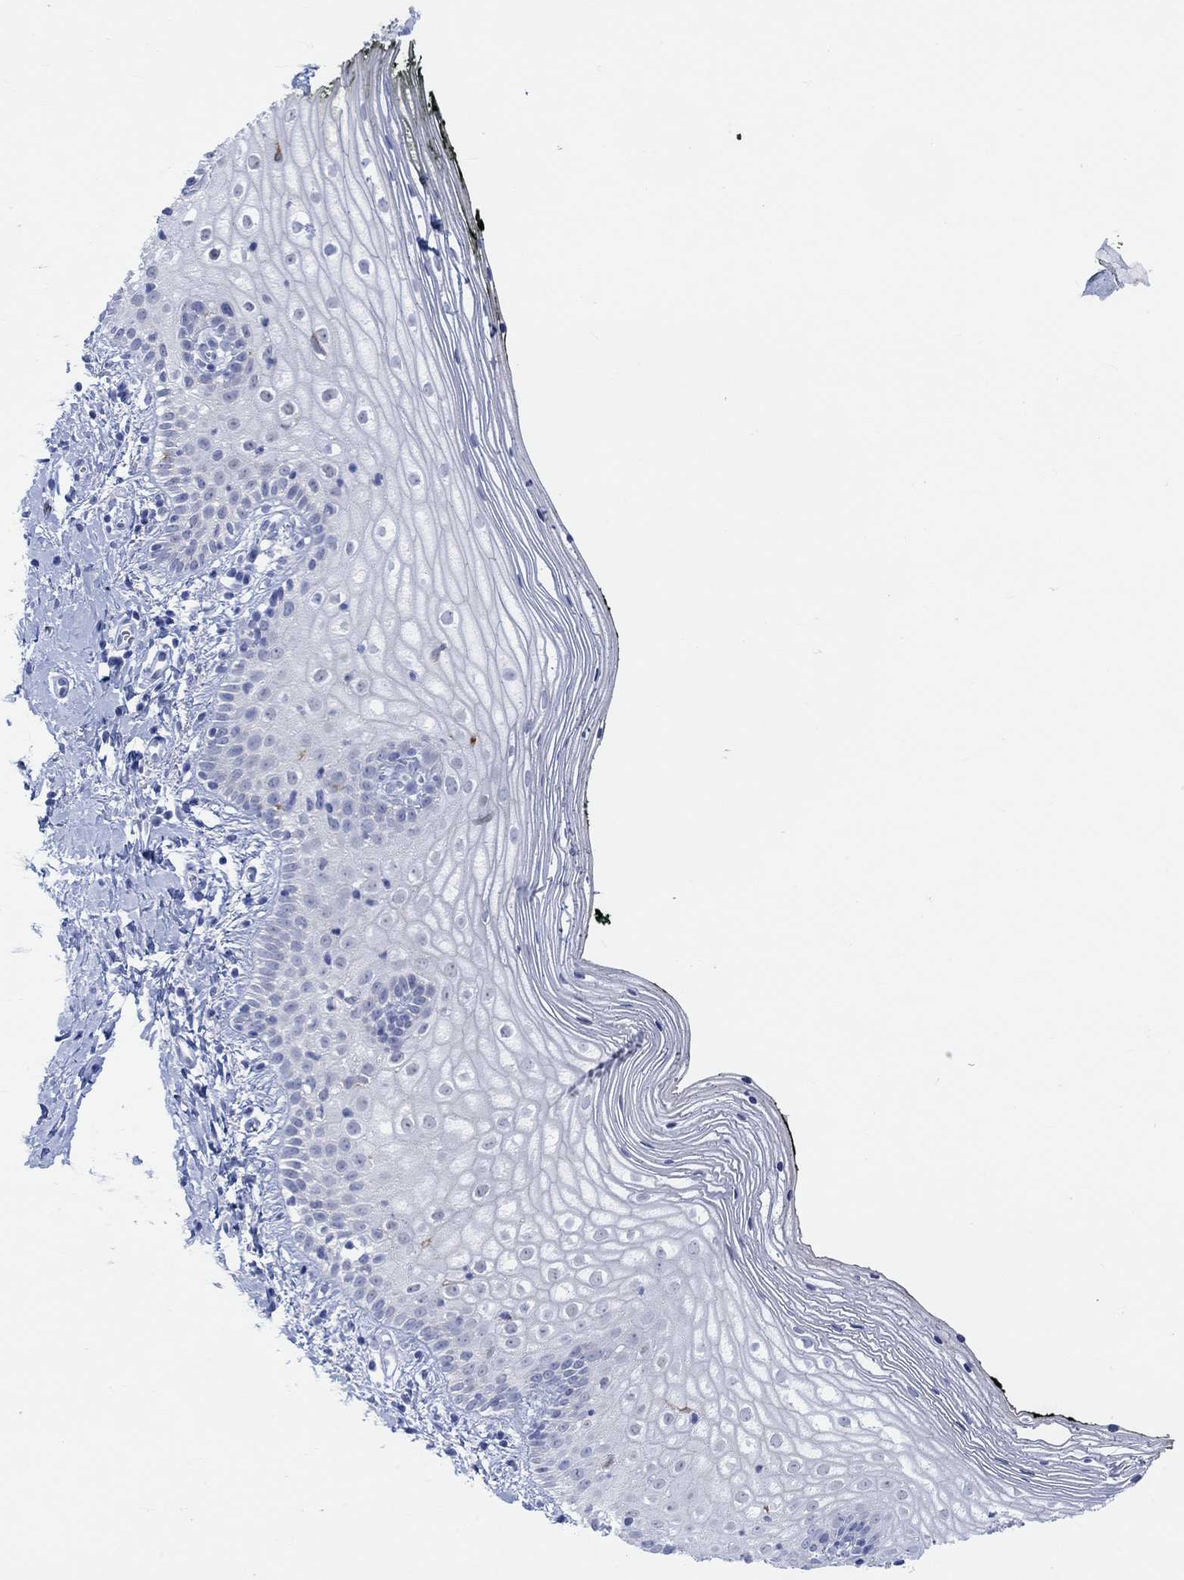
{"staining": {"intensity": "negative", "quantity": "none", "location": "none"}, "tissue": "vagina", "cell_type": "Squamous epithelial cells", "image_type": "normal", "snomed": [{"axis": "morphology", "description": "Normal tissue, NOS"}, {"axis": "topography", "description": "Vagina"}], "caption": "Immunohistochemistry (IHC) image of unremarkable human vagina stained for a protein (brown), which displays no positivity in squamous epithelial cells. (Immunohistochemistry, brightfield microscopy, high magnification).", "gene": "AK8", "patient": {"sex": "female", "age": 47}}